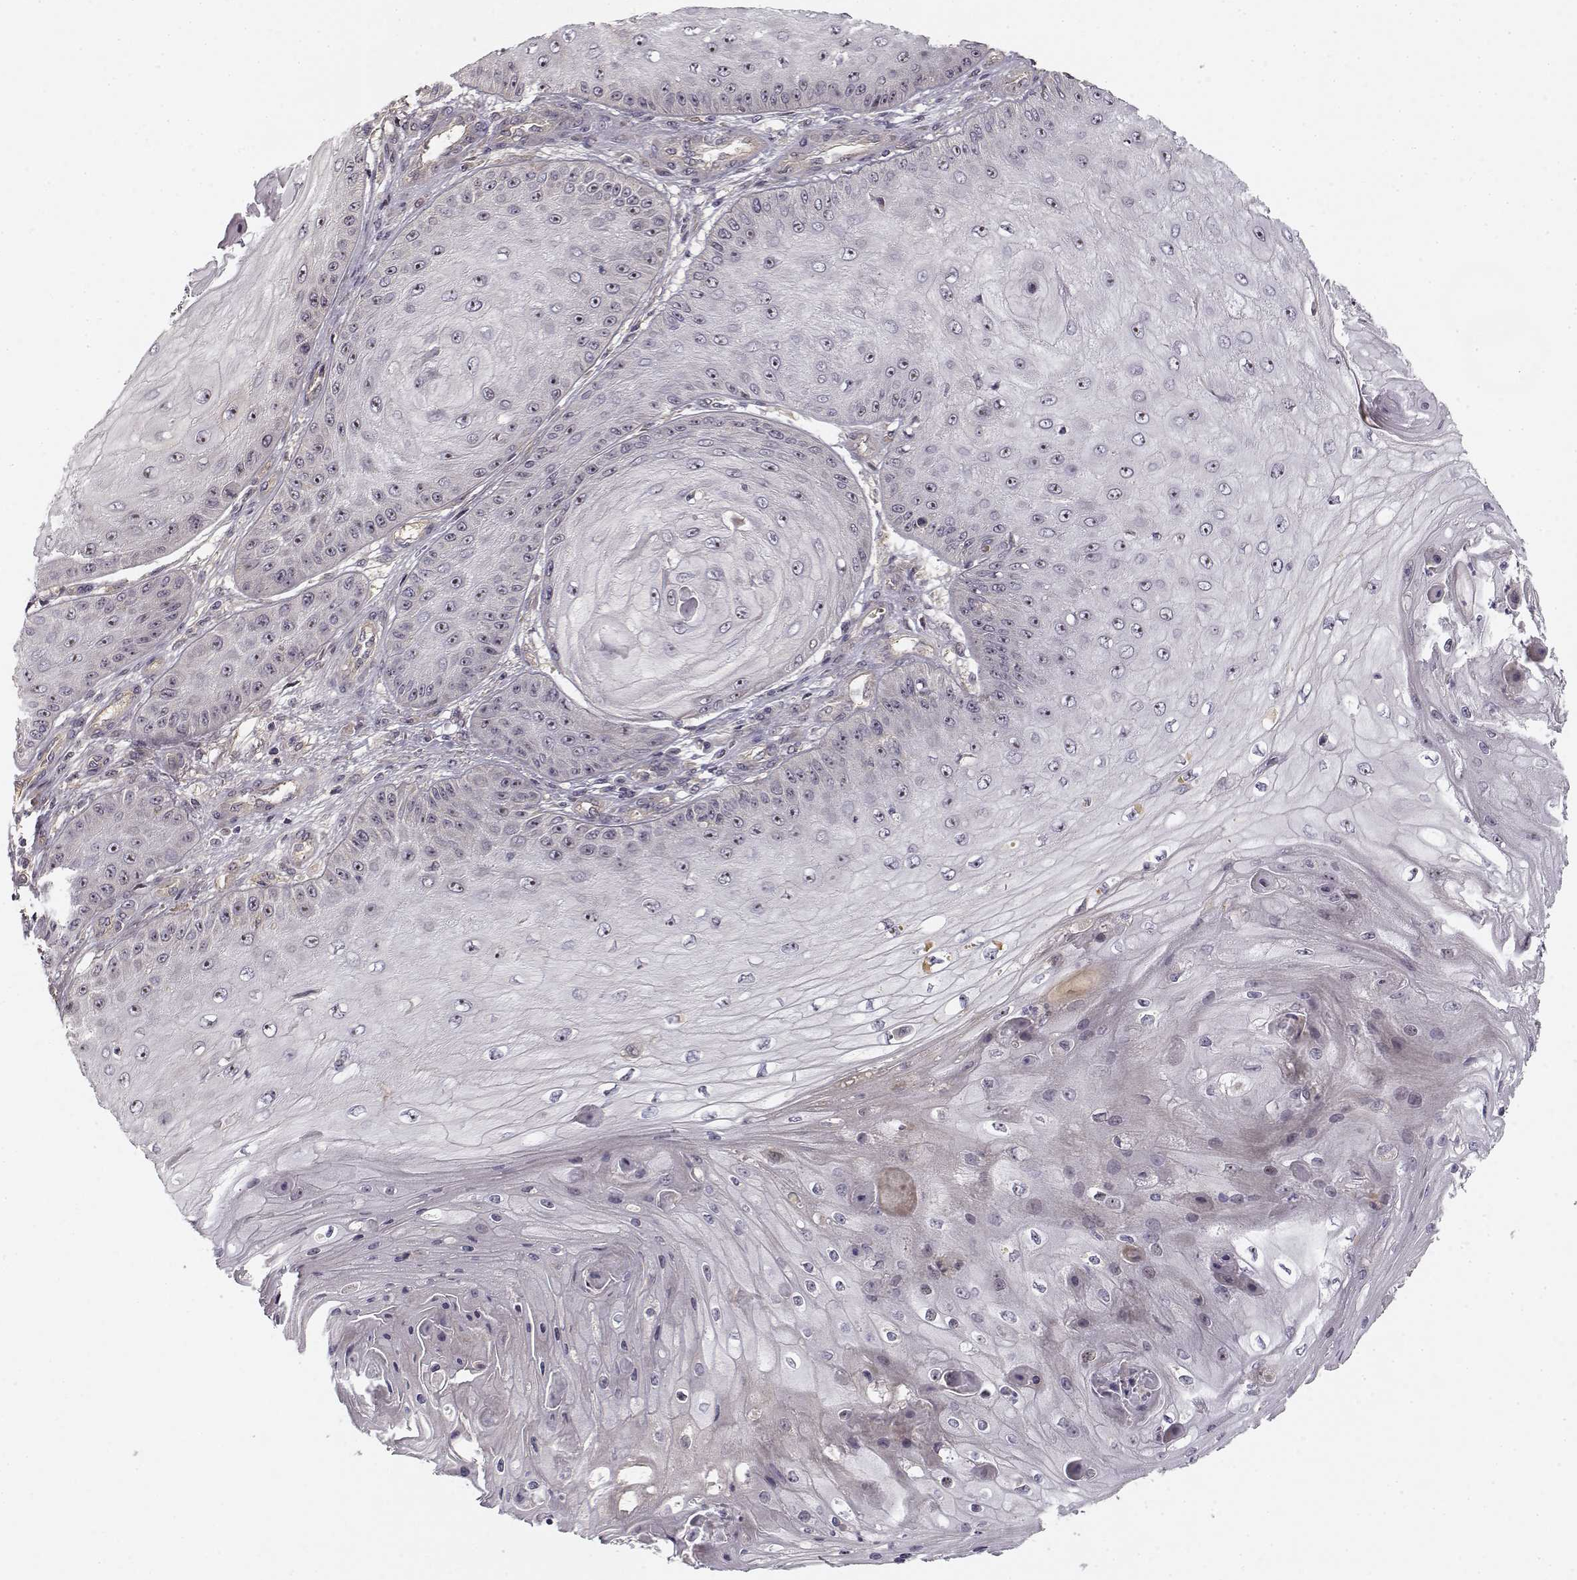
{"staining": {"intensity": "weak", "quantity": "25%-75%", "location": "nuclear"}, "tissue": "skin cancer", "cell_type": "Tumor cells", "image_type": "cancer", "snomed": [{"axis": "morphology", "description": "Squamous cell carcinoma, NOS"}, {"axis": "topography", "description": "Skin"}], "caption": "DAB immunohistochemical staining of human skin squamous cell carcinoma reveals weak nuclear protein expression in about 25%-75% of tumor cells.", "gene": "MED12L", "patient": {"sex": "male", "age": 70}}